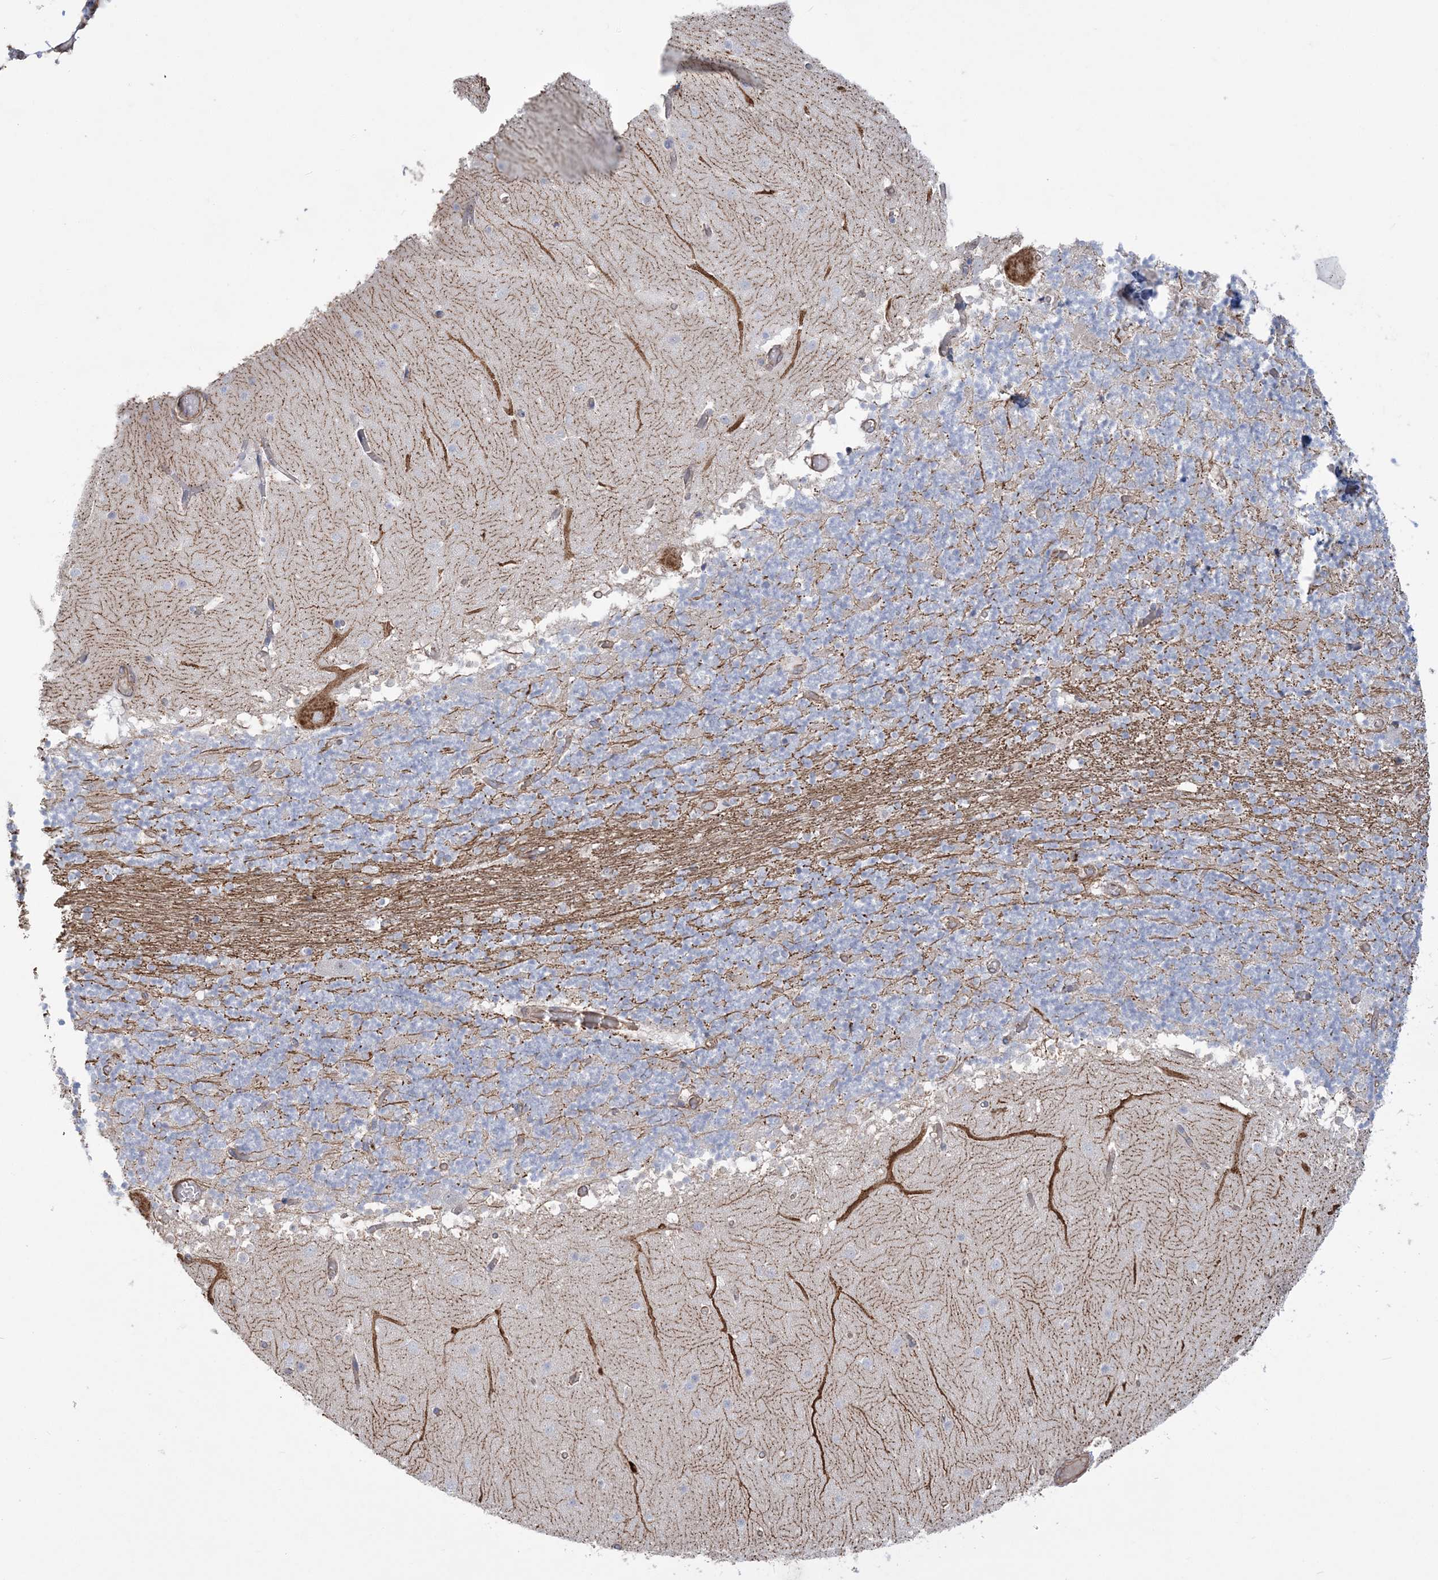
{"staining": {"intensity": "moderate", "quantity": "25%-75%", "location": "cytoplasmic/membranous"}, "tissue": "cerebellum", "cell_type": "Cells in granular layer", "image_type": "normal", "snomed": [{"axis": "morphology", "description": "Normal tissue, NOS"}, {"axis": "topography", "description": "Cerebellum"}], "caption": "DAB (3,3'-diaminobenzidine) immunohistochemical staining of benign human cerebellum displays moderate cytoplasmic/membranous protein positivity in about 25%-75% of cells in granular layer. (brown staining indicates protein expression, while blue staining denotes nuclei).", "gene": "ZNF821", "patient": {"sex": "female", "age": 28}}